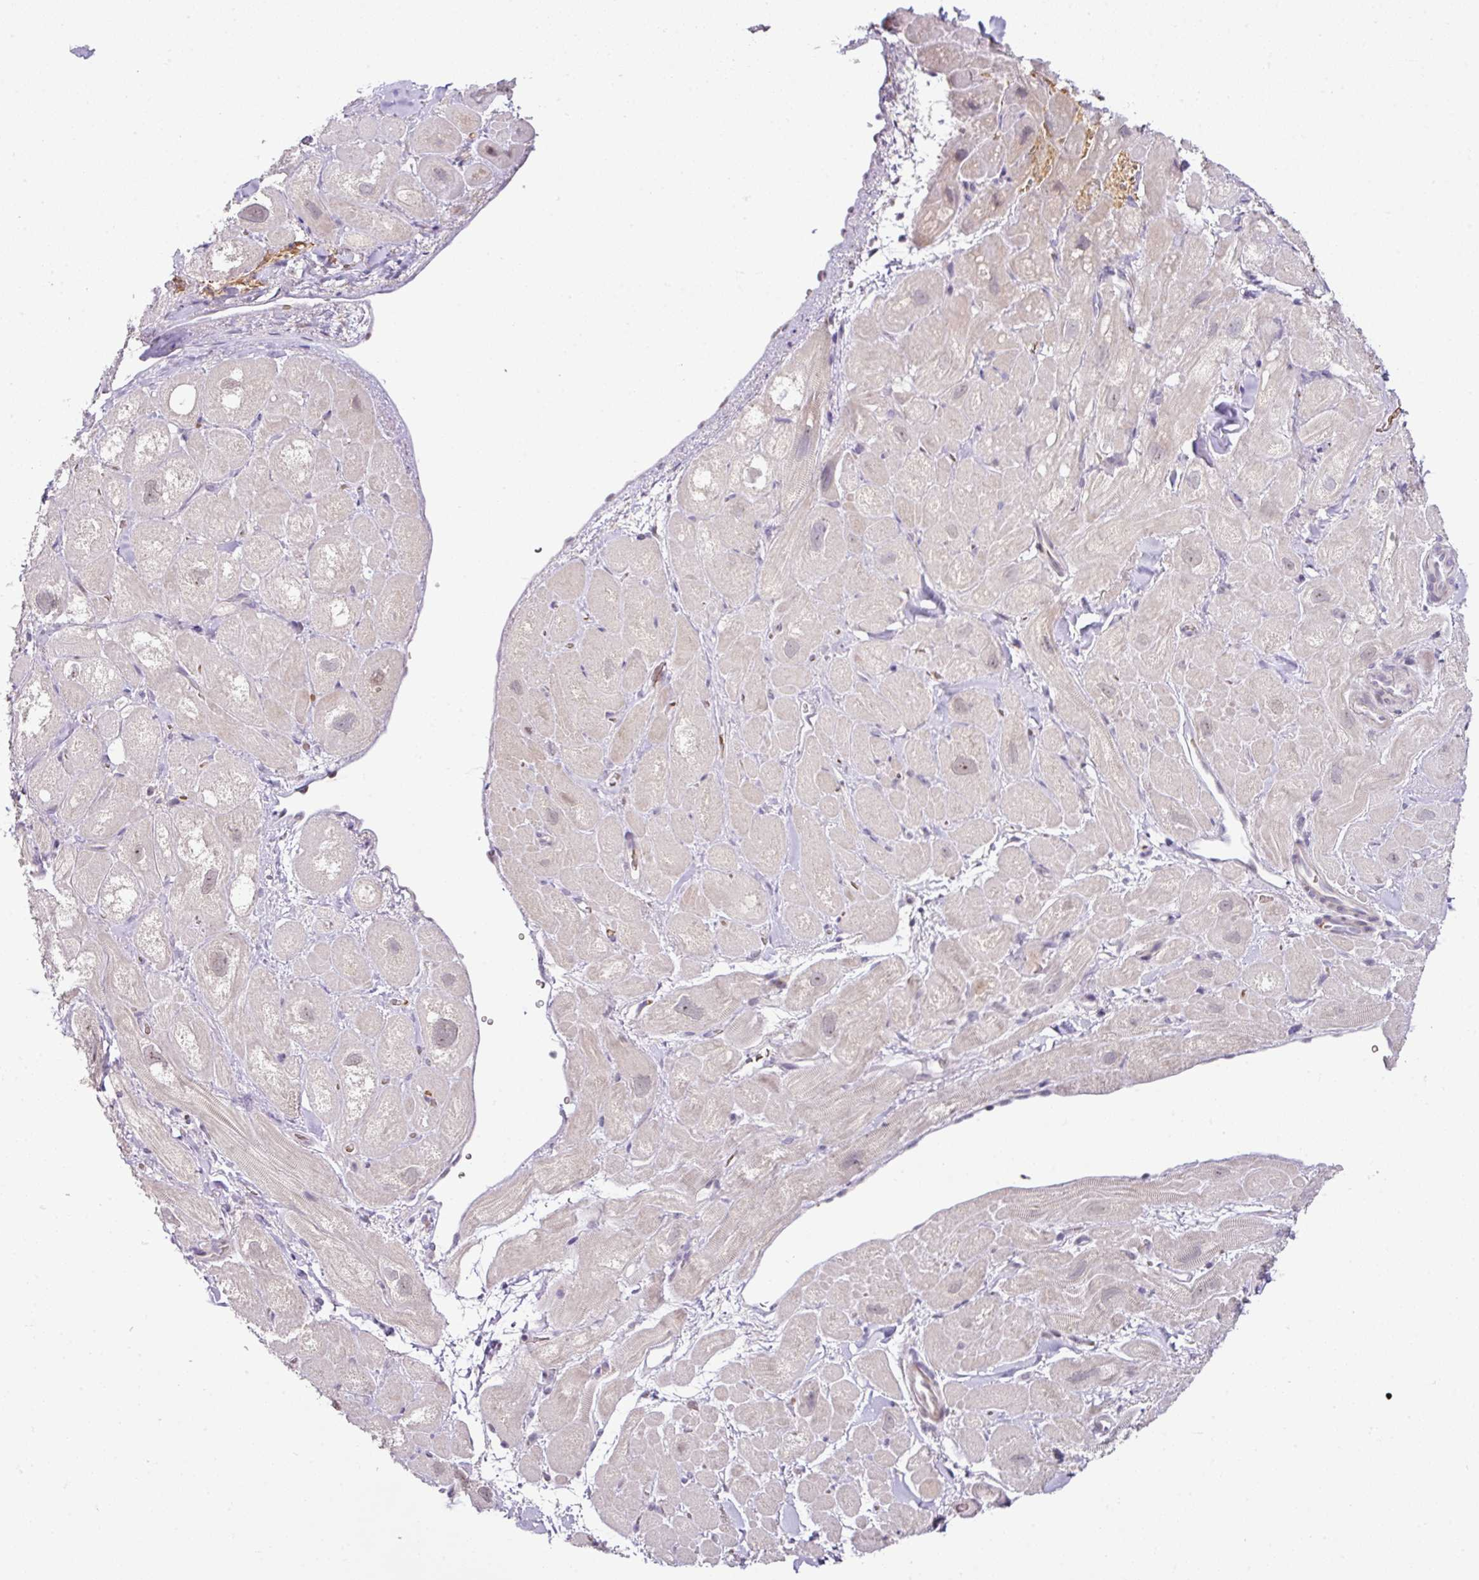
{"staining": {"intensity": "negative", "quantity": "none", "location": "none"}, "tissue": "heart muscle", "cell_type": "Cardiomyocytes", "image_type": "normal", "snomed": [{"axis": "morphology", "description": "Normal tissue, NOS"}, {"axis": "topography", "description": "Heart"}], "caption": "High magnification brightfield microscopy of benign heart muscle stained with DAB (3,3'-diaminobenzidine) (brown) and counterstained with hematoxylin (blue): cardiomyocytes show no significant staining.", "gene": "PARP2", "patient": {"sex": "male", "age": 49}}